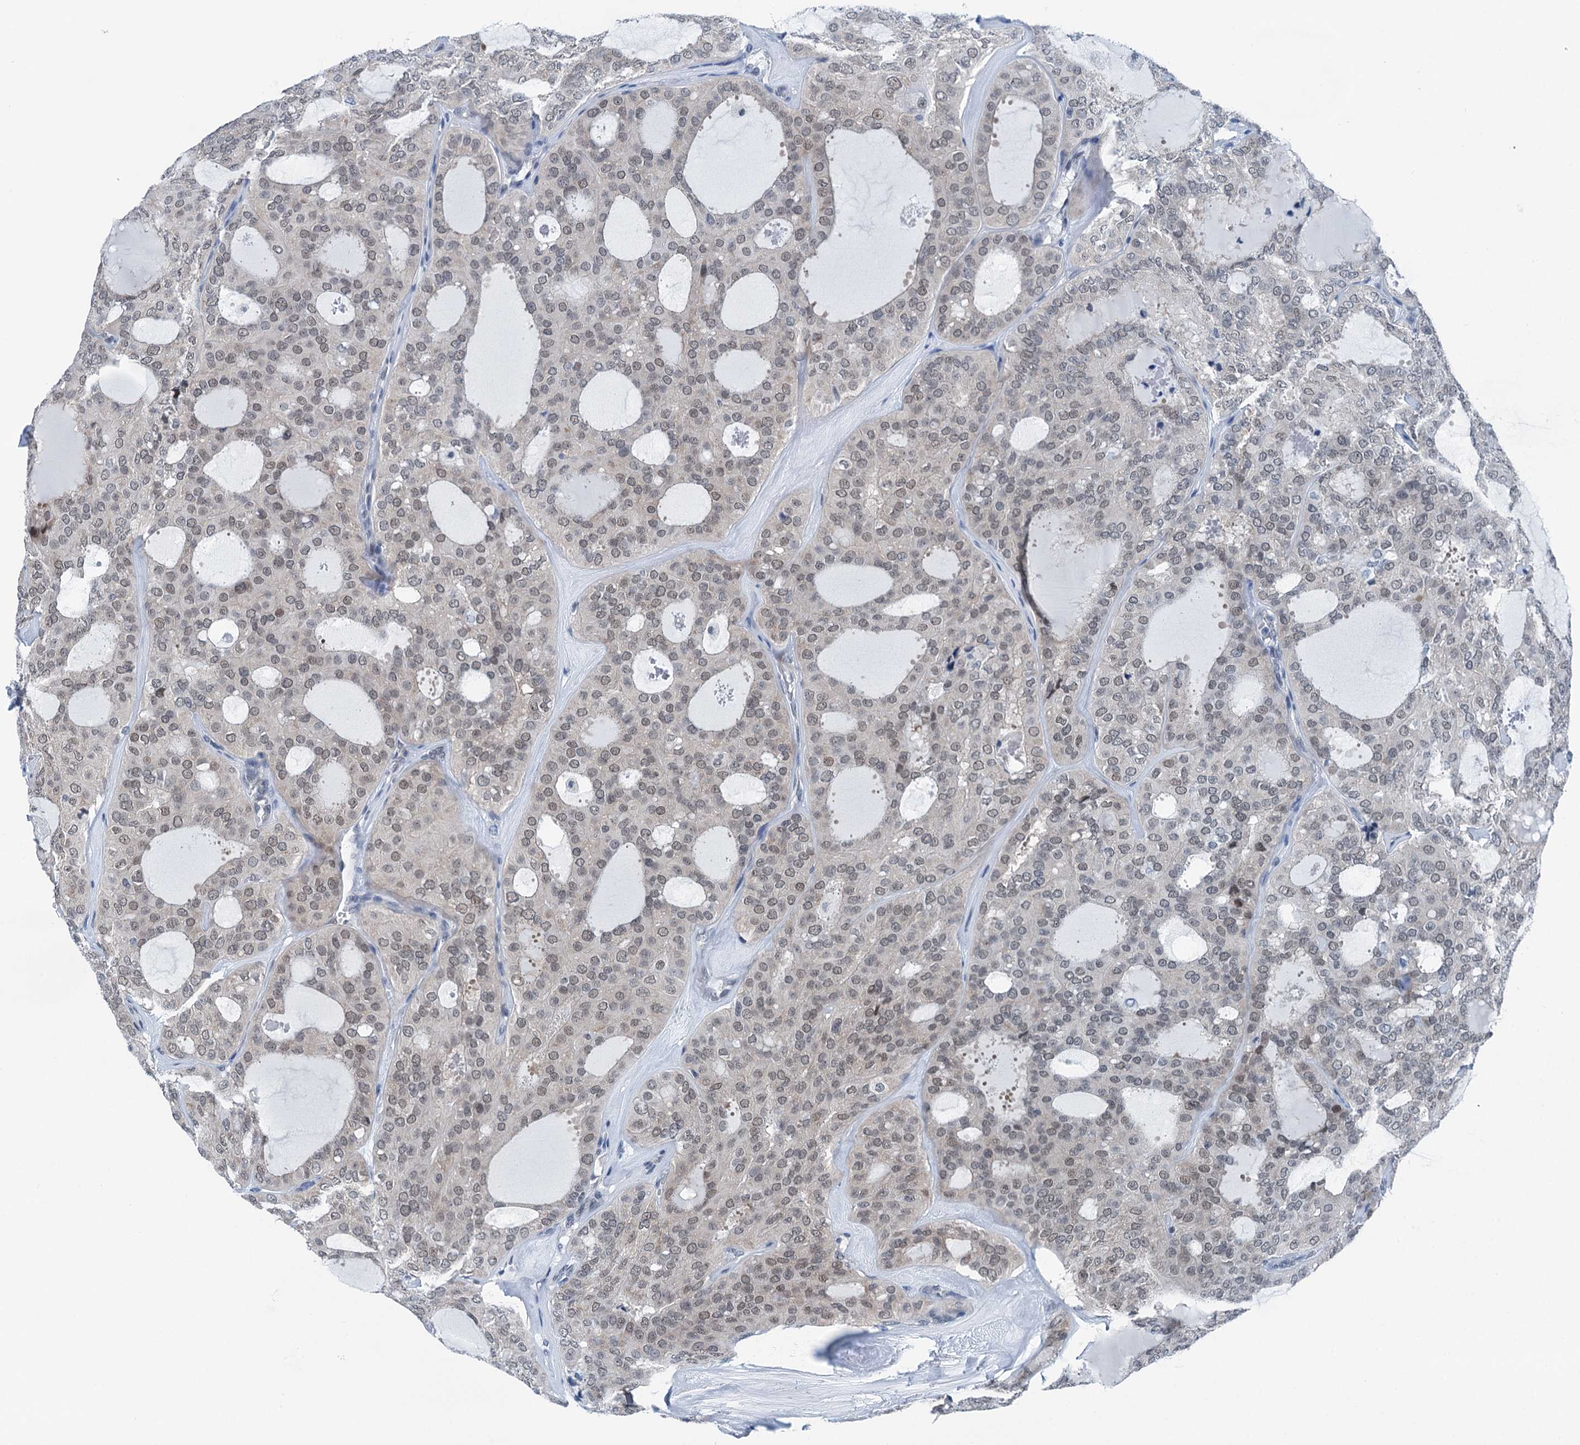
{"staining": {"intensity": "weak", "quantity": "25%-75%", "location": "nuclear"}, "tissue": "thyroid cancer", "cell_type": "Tumor cells", "image_type": "cancer", "snomed": [{"axis": "morphology", "description": "Follicular adenoma carcinoma, NOS"}, {"axis": "topography", "description": "Thyroid gland"}], "caption": "The histopathology image displays staining of thyroid follicular adenoma carcinoma, revealing weak nuclear protein staining (brown color) within tumor cells.", "gene": "TRPT1", "patient": {"sex": "male", "age": 75}}